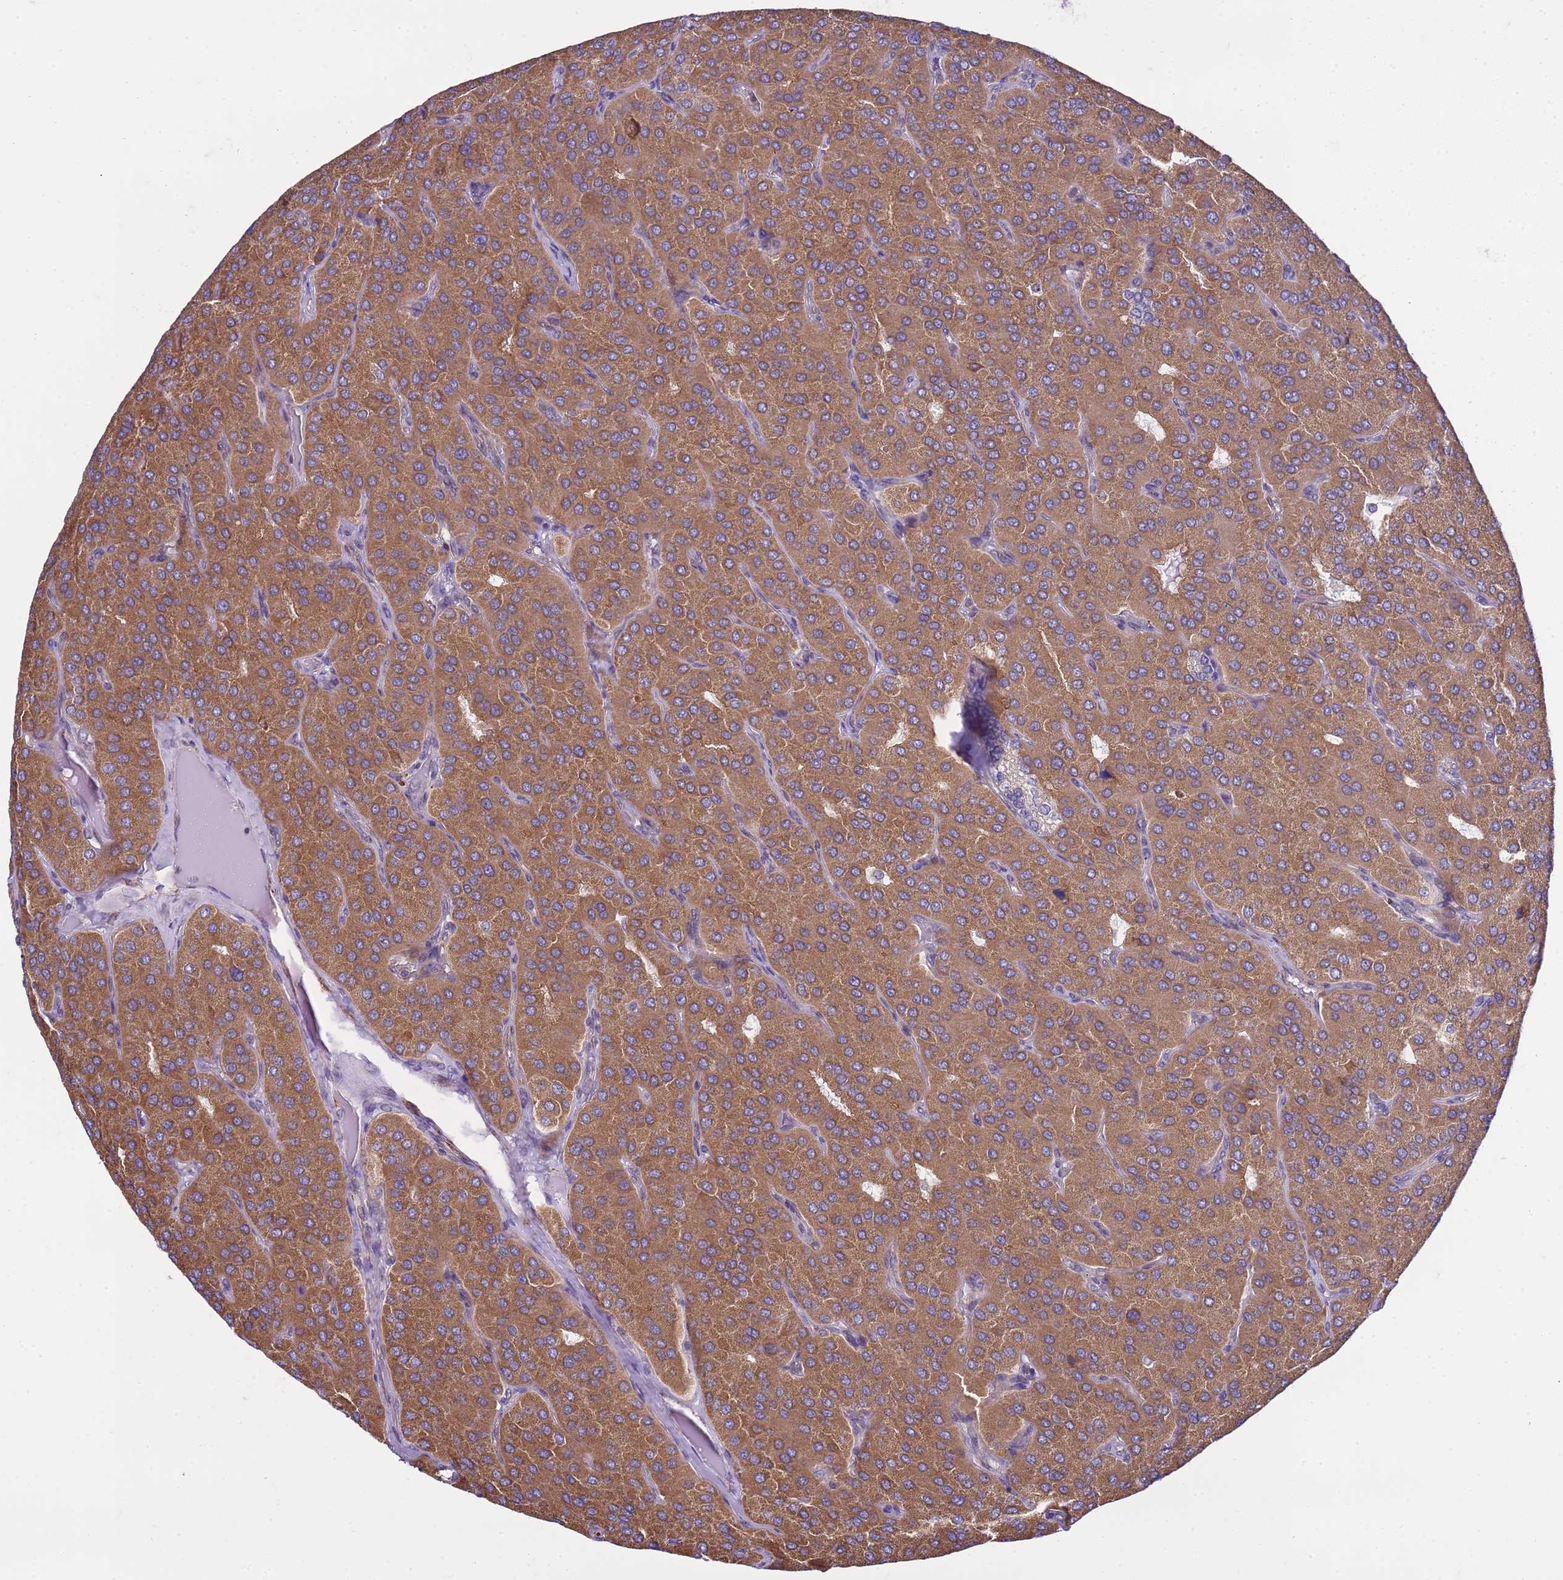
{"staining": {"intensity": "moderate", "quantity": ">75%", "location": "cytoplasmic/membranous"}, "tissue": "parathyroid gland", "cell_type": "Glandular cells", "image_type": "normal", "snomed": [{"axis": "morphology", "description": "Normal tissue, NOS"}, {"axis": "morphology", "description": "Adenoma, NOS"}, {"axis": "topography", "description": "Parathyroid gland"}], "caption": "Immunohistochemical staining of benign human parathyroid gland exhibits medium levels of moderate cytoplasmic/membranous staining in about >75% of glandular cells. (Brightfield microscopy of DAB IHC at high magnification).", "gene": "GEN1", "patient": {"sex": "female", "age": 86}}